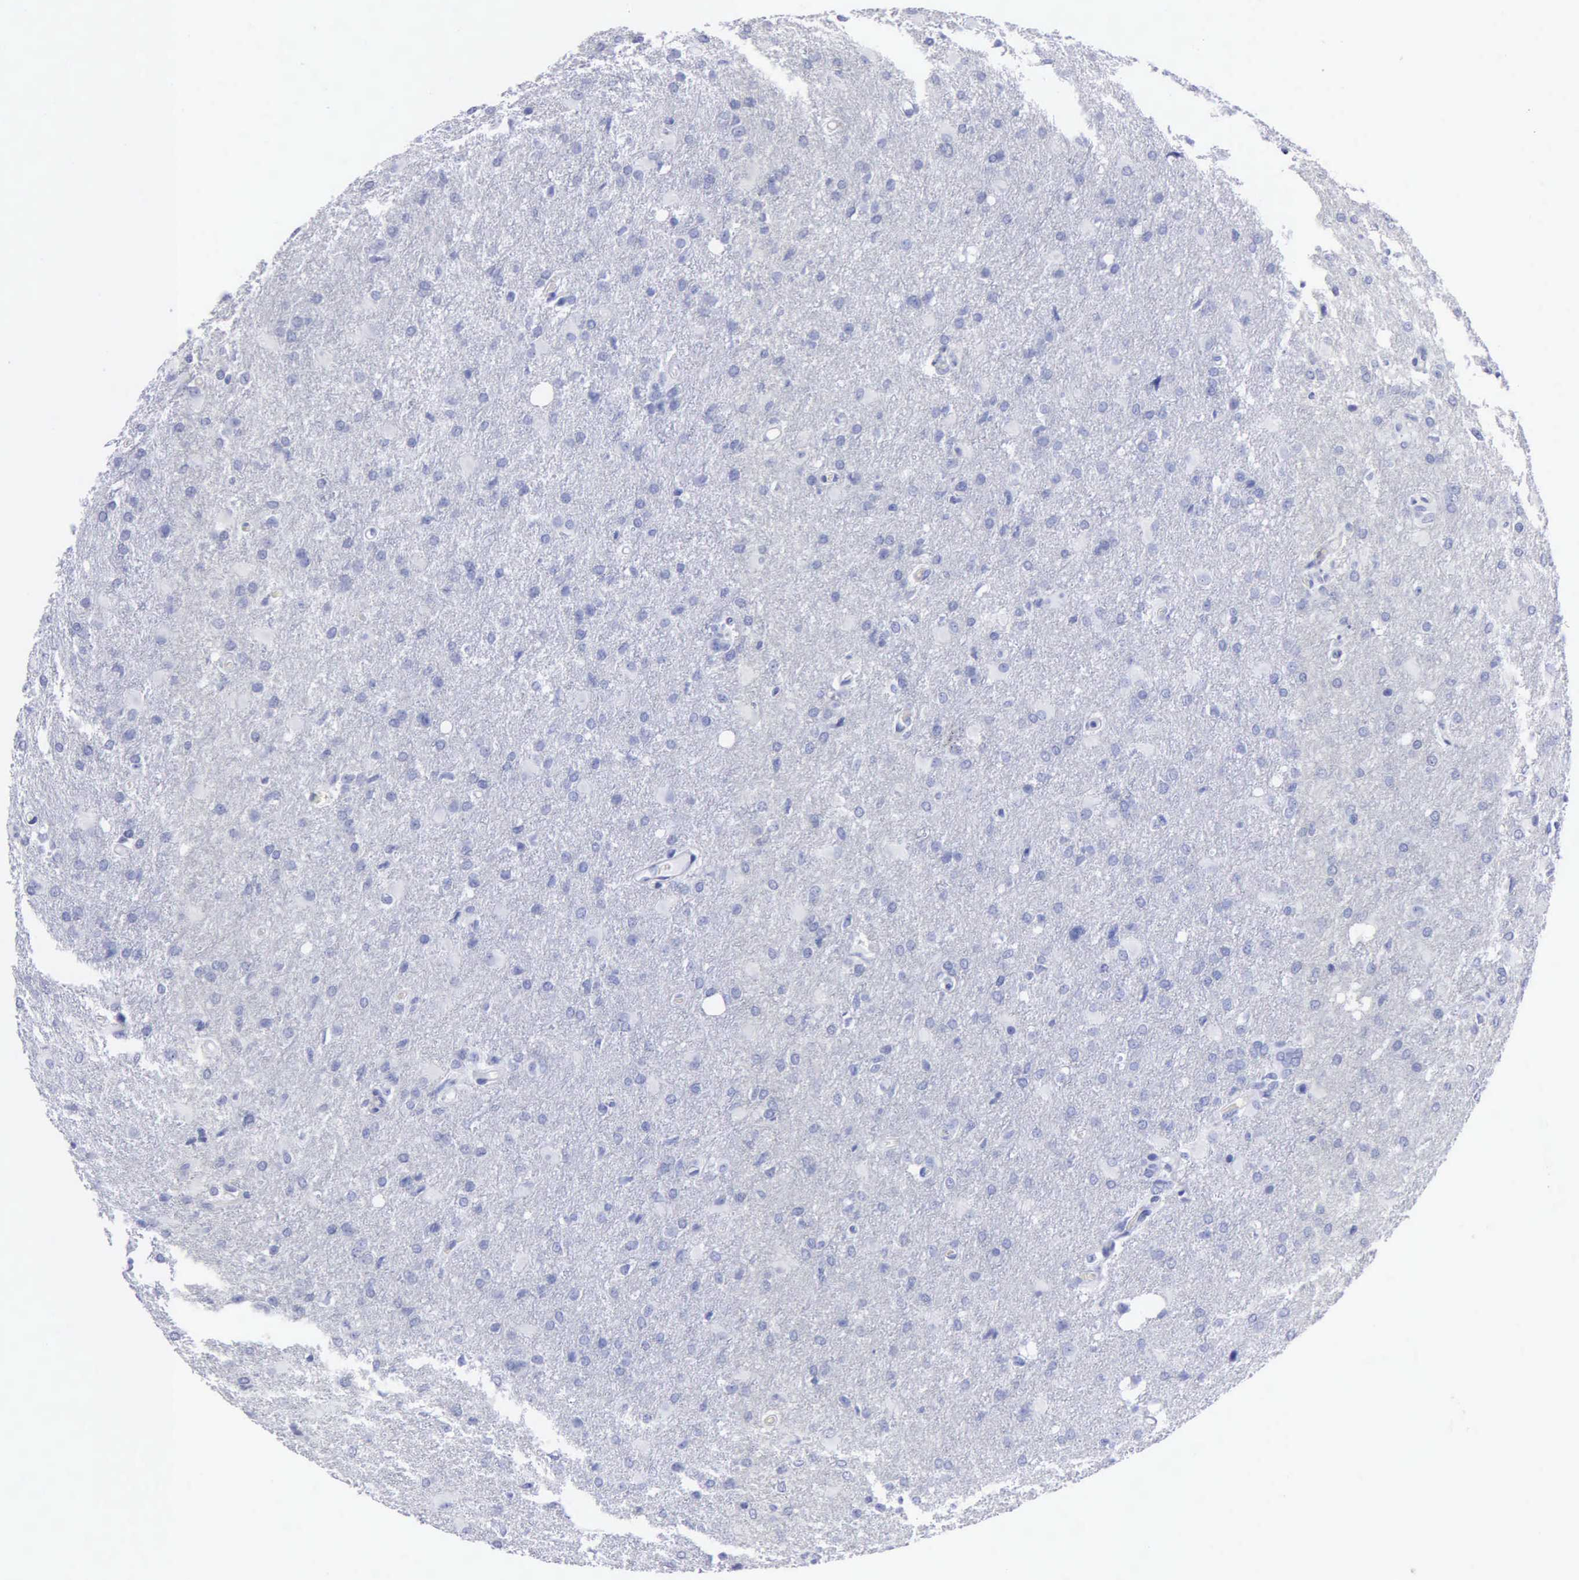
{"staining": {"intensity": "negative", "quantity": "none", "location": "none"}, "tissue": "glioma", "cell_type": "Tumor cells", "image_type": "cancer", "snomed": [{"axis": "morphology", "description": "Glioma, malignant, High grade"}, {"axis": "topography", "description": "Brain"}], "caption": "Micrograph shows no significant protein positivity in tumor cells of malignant glioma (high-grade).", "gene": "CTSL", "patient": {"sex": "male", "age": 68}}